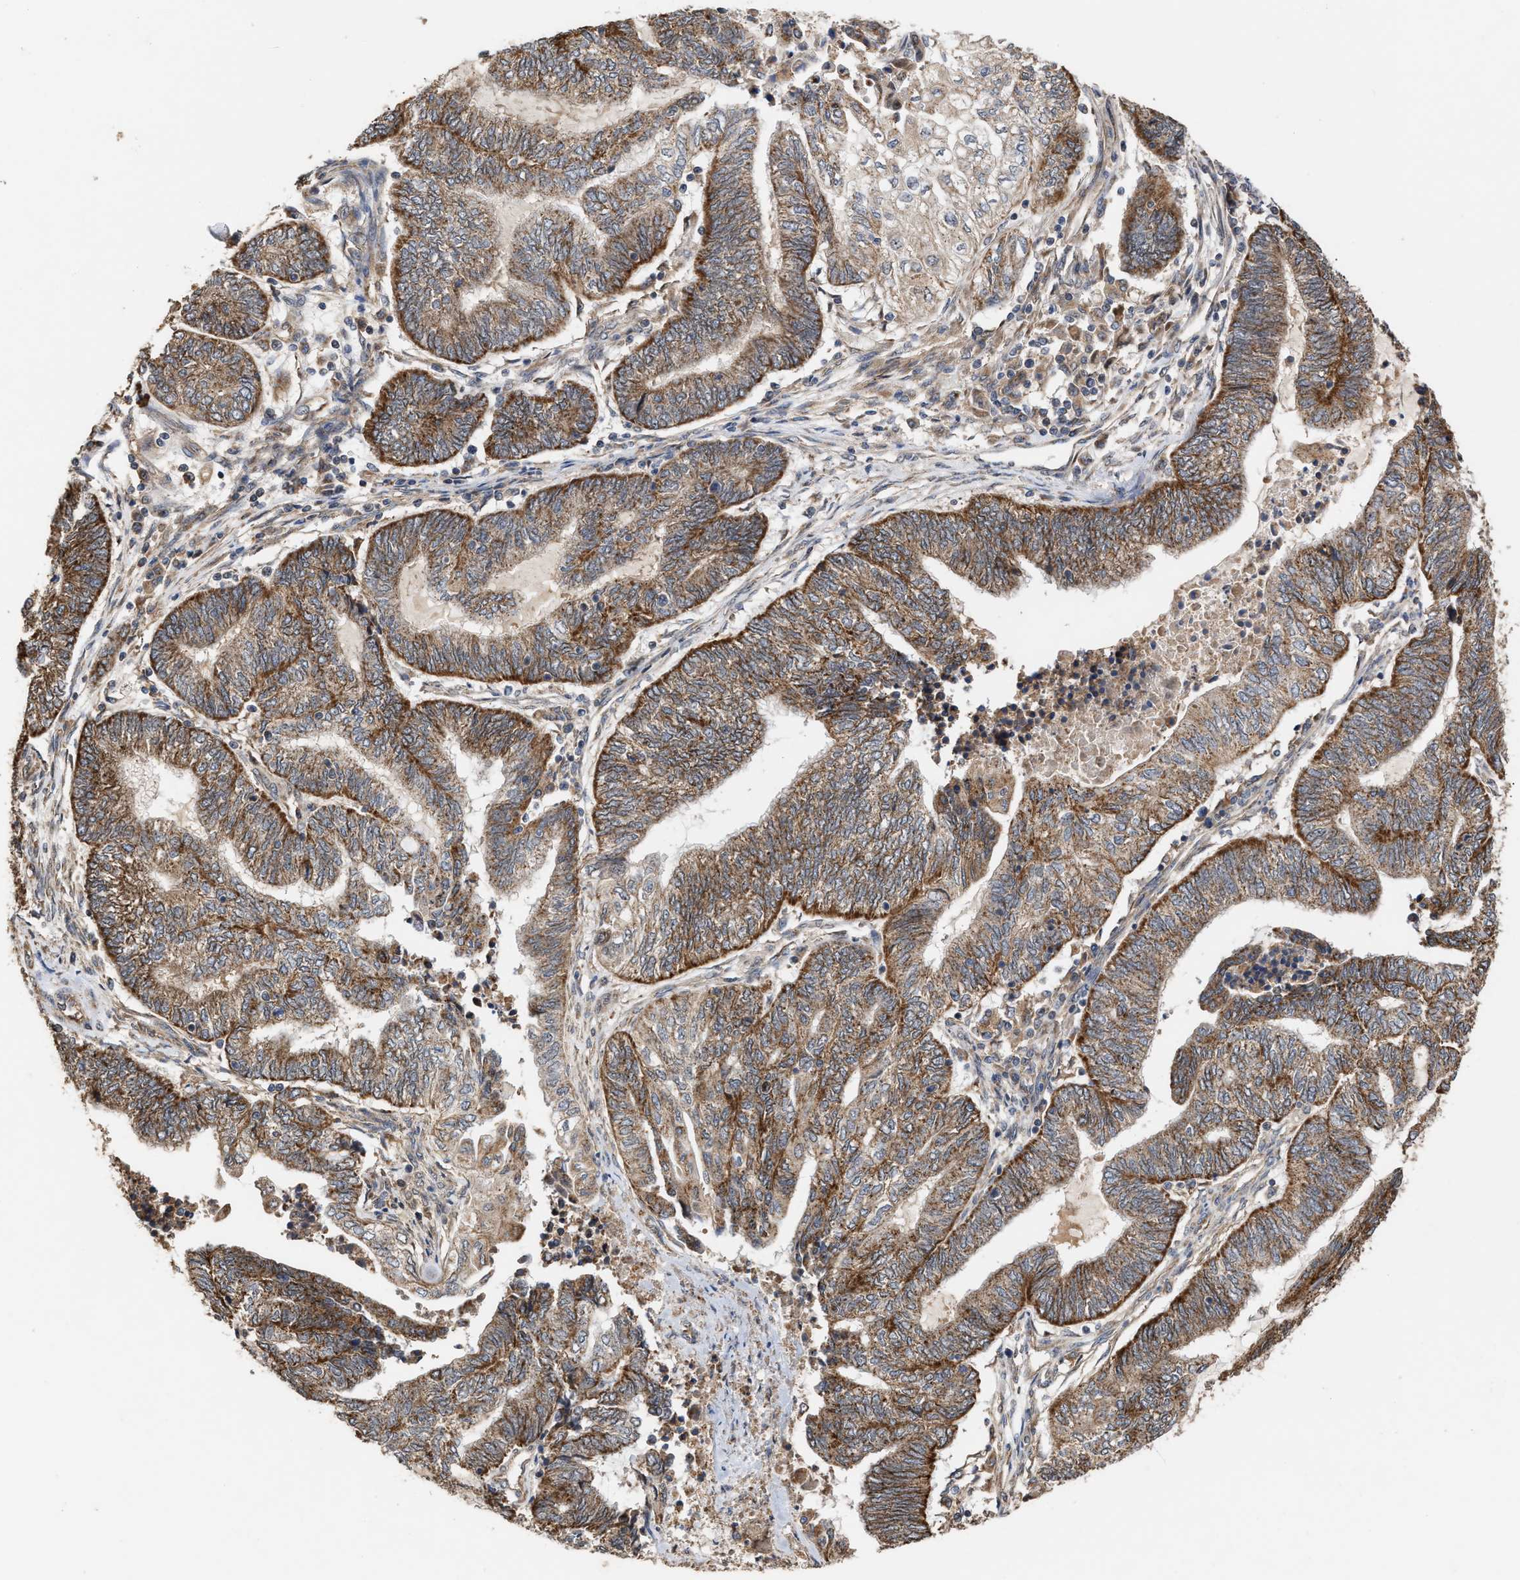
{"staining": {"intensity": "strong", "quantity": ">75%", "location": "cytoplasmic/membranous"}, "tissue": "endometrial cancer", "cell_type": "Tumor cells", "image_type": "cancer", "snomed": [{"axis": "morphology", "description": "Adenocarcinoma, NOS"}, {"axis": "topography", "description": "Uterus"}, {"axis": "topography", "description": "Endometrium"}], "caption": "Endometrial adenocarcinoma stained with DAB (3,3'-diaminobenzidine) immunohistochemistry (IHC) reveals high levels of strong cytoplasmic/membranous staining in approximately >75% of tumor cells.", "gene": "EXOSC2", "patient": {"sex": "female", "age": 70}}